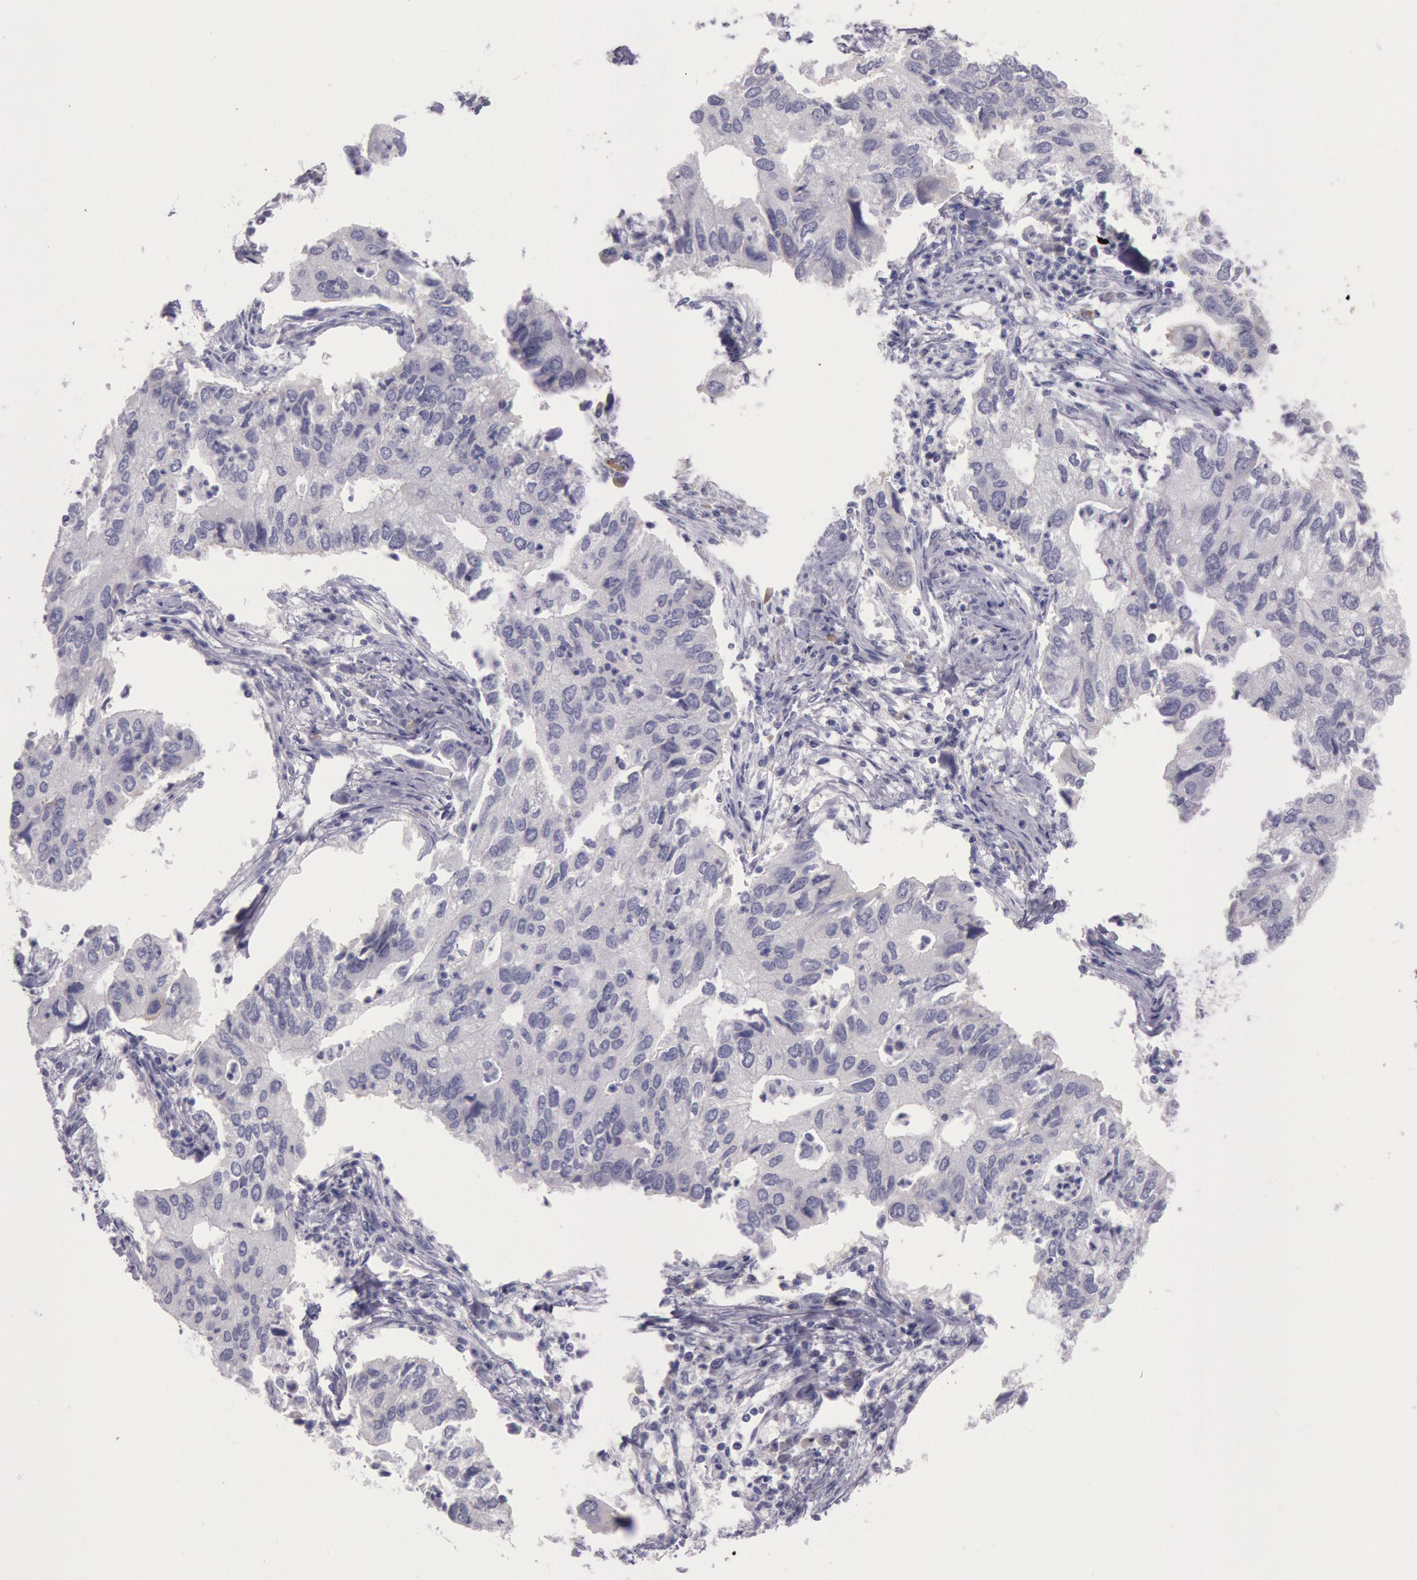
{"staining": {"intensity": "negative", "quantity": "none", "location": "none"}, "tissue": "lung cancer", "cell_type": "Tumor cells", "image_type": "cancer", "snomed": [{"axis": "morphology", "description": "Adenocarcinoma, NOS"}, {"axis": "topography", "description": "Lung"}], "caption": "Immunohistochemical staining of human lung cancer reveals no significant staining in tumor cells. (IHC, brightfield microscopy, high magnification).", "gene": "EGFR", "patient": {"sex": "male", "age": 48}}